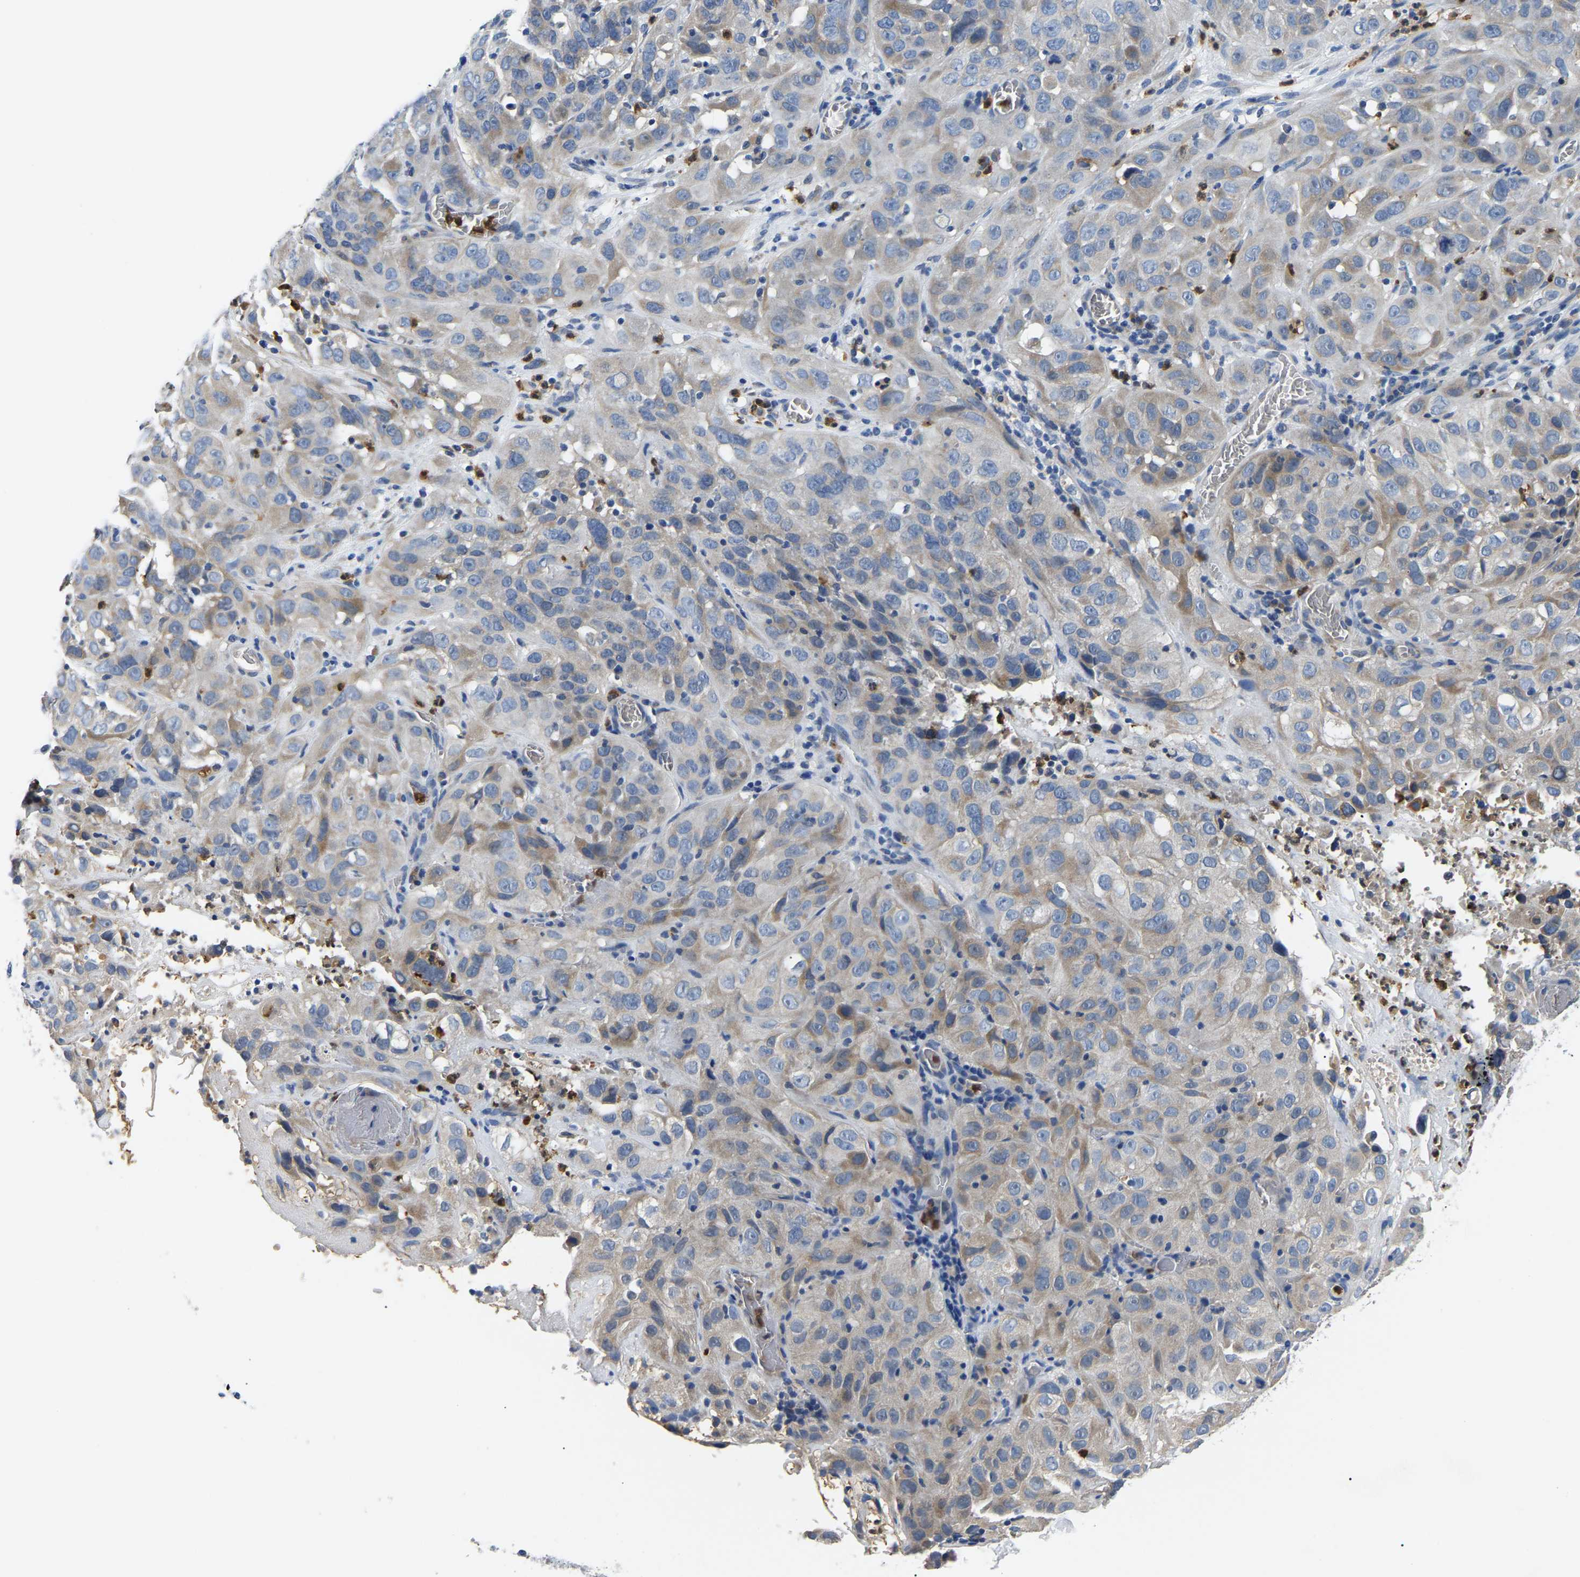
{"staining": {"intensity": "weak", "quantity": "<25%", "location": "cytoplasmic/membranous"}, "tissue": "cervical cancer", "cell_type": "Tumor cells", "image_type": "cancer", "snomed": [{"axis": "morphology", "description": "Squamous cell carcinoma, NOS"}, {"axis": "topography", "description": "Cervix"}], "caption": "IHC photomicrograph of human squamous cell carcinoma (cervical) stained for a protein (brown), which displays no positivity in tumor cells.", "gene": "TOR1B", "patient": {"sex": "female", "age": 32}}